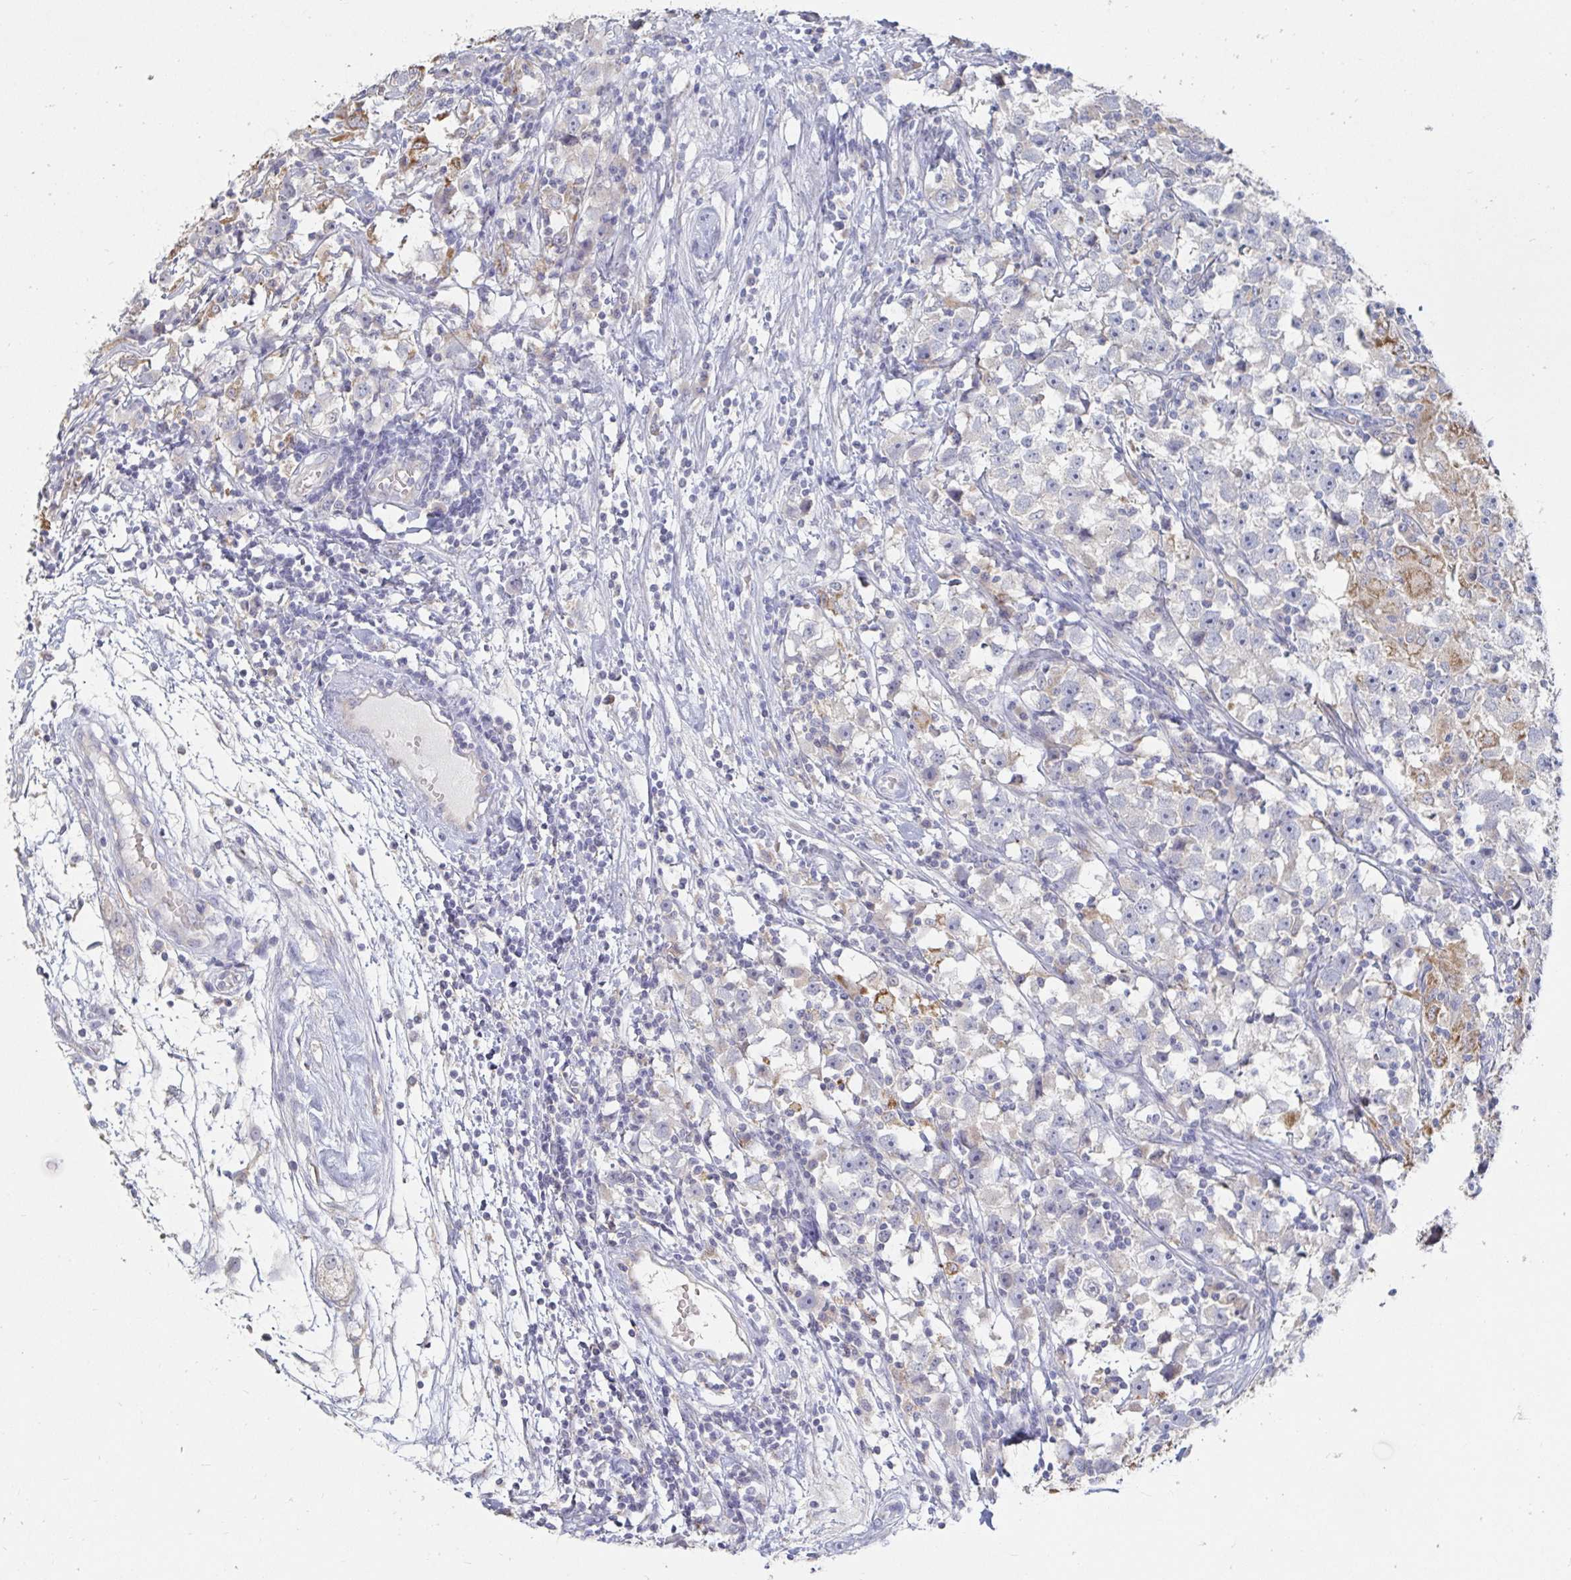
{"staining": {"intensity": "negative", "quantity": "none", "location": "none"}, "tissue": "testis cancer", "cell_type": "Tumor cells", "image_type": "cancer", "snomed": [{"axis": "morphology", "description": "Seminoma, NOS"}, {"axis": "topography", "description": "Testis"}], "caption": "An image of human testis cancer (seminoma) is negative for staining in tumor cells.", "gene": "SPPL3", "patient": {"sex": "male", "age": 33}}